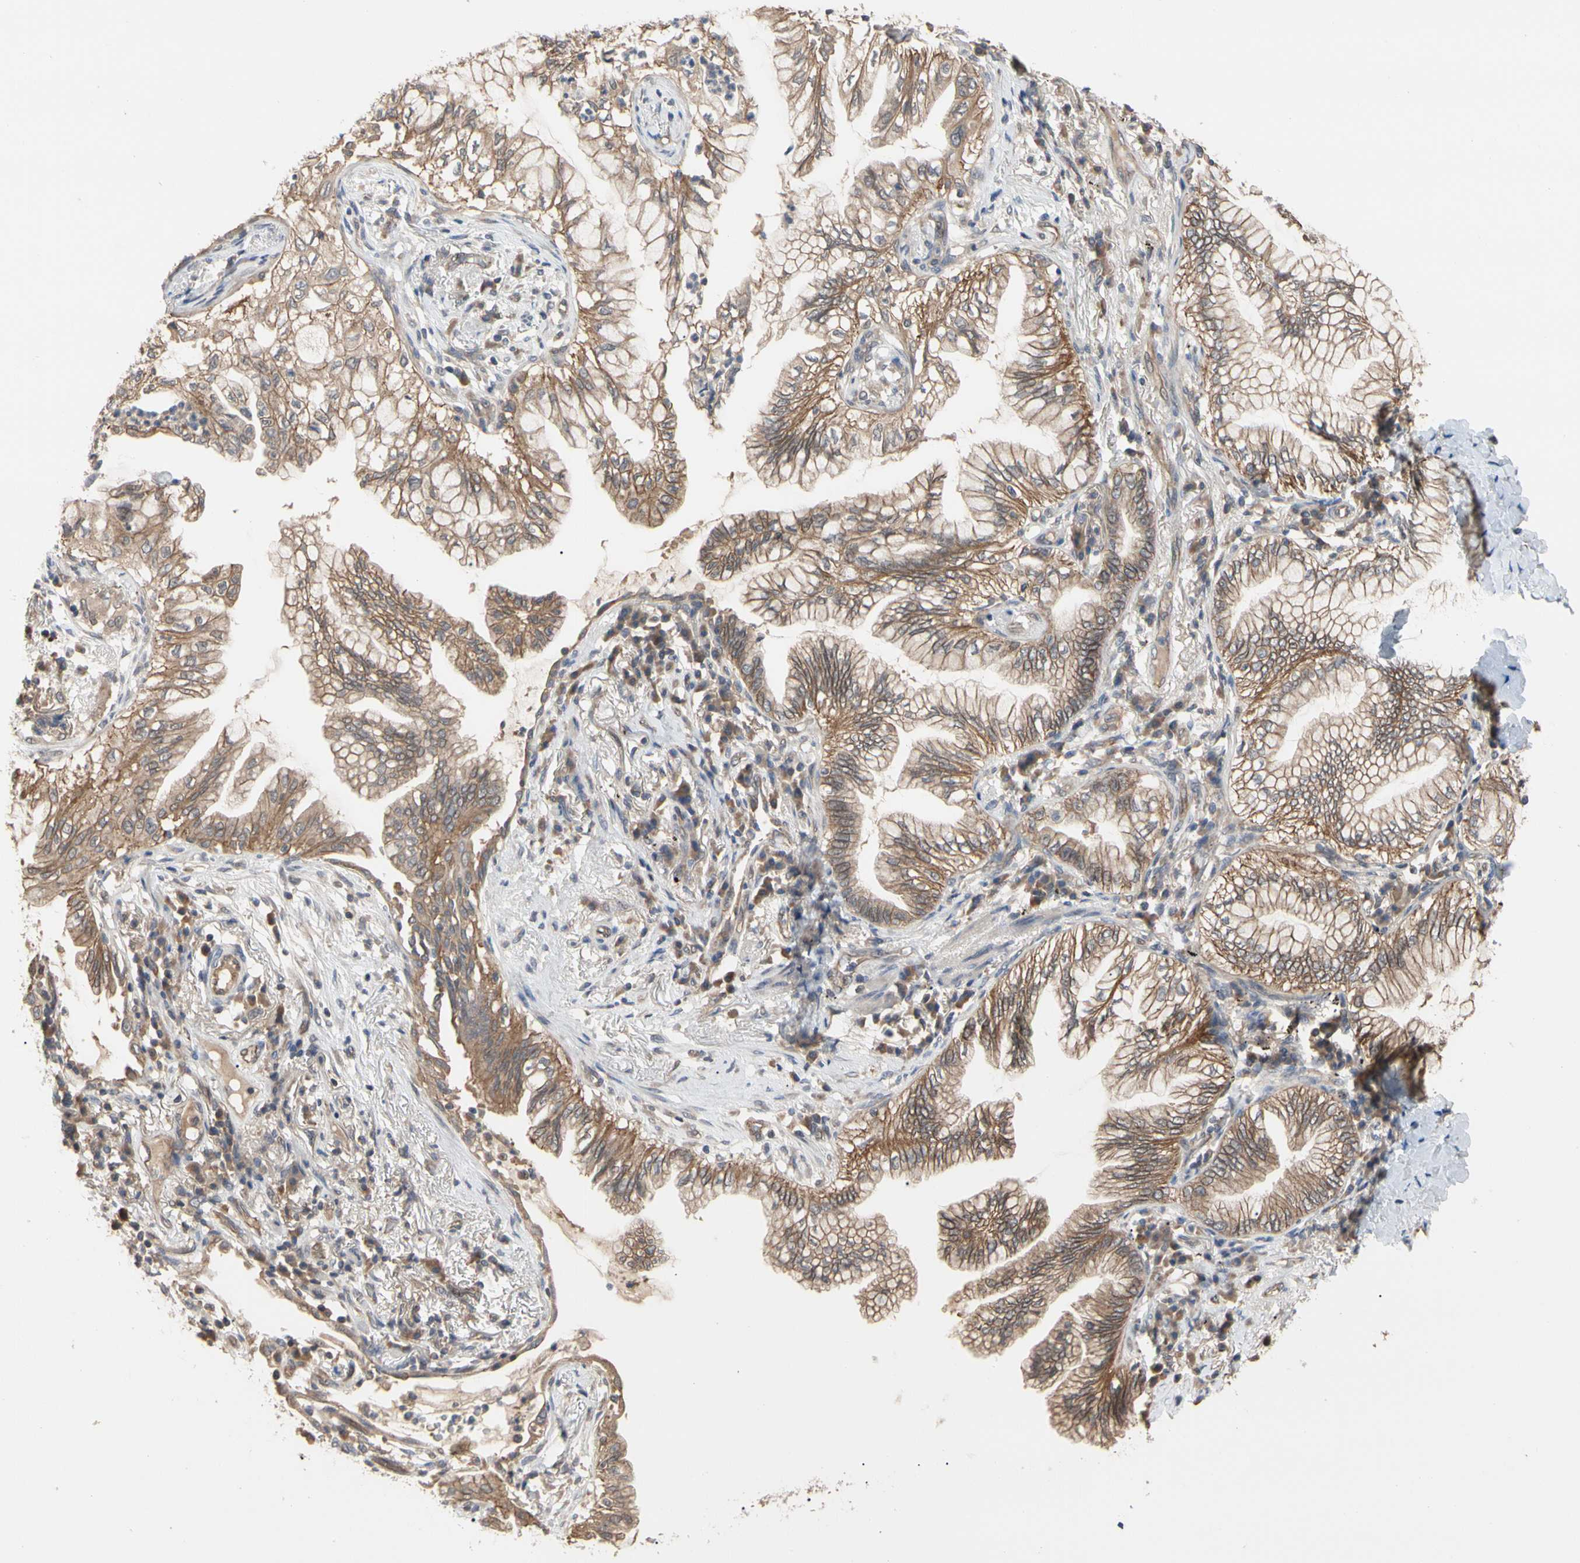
{"staining": {"intensity": "moderate", "quantity": ">75%", "location": "cytoplasmic/membranous"}, "tissue": "lung cancer", "cell_type": "Tumor cells", "image_type": "cancer", "snomed": [{"axis": "morphology", "description": "Adenocarcinoma, NOS"}, {"axis": "topography", "description": "Lung"}], "caption": "This is an image of IHC staining of adenocarcinoma (lung), which shows moderate staining in the cytoplasmic/membranous of tumor cells.", "gene": "DPP8", "patient": {"sex": "female", "age": 70}}